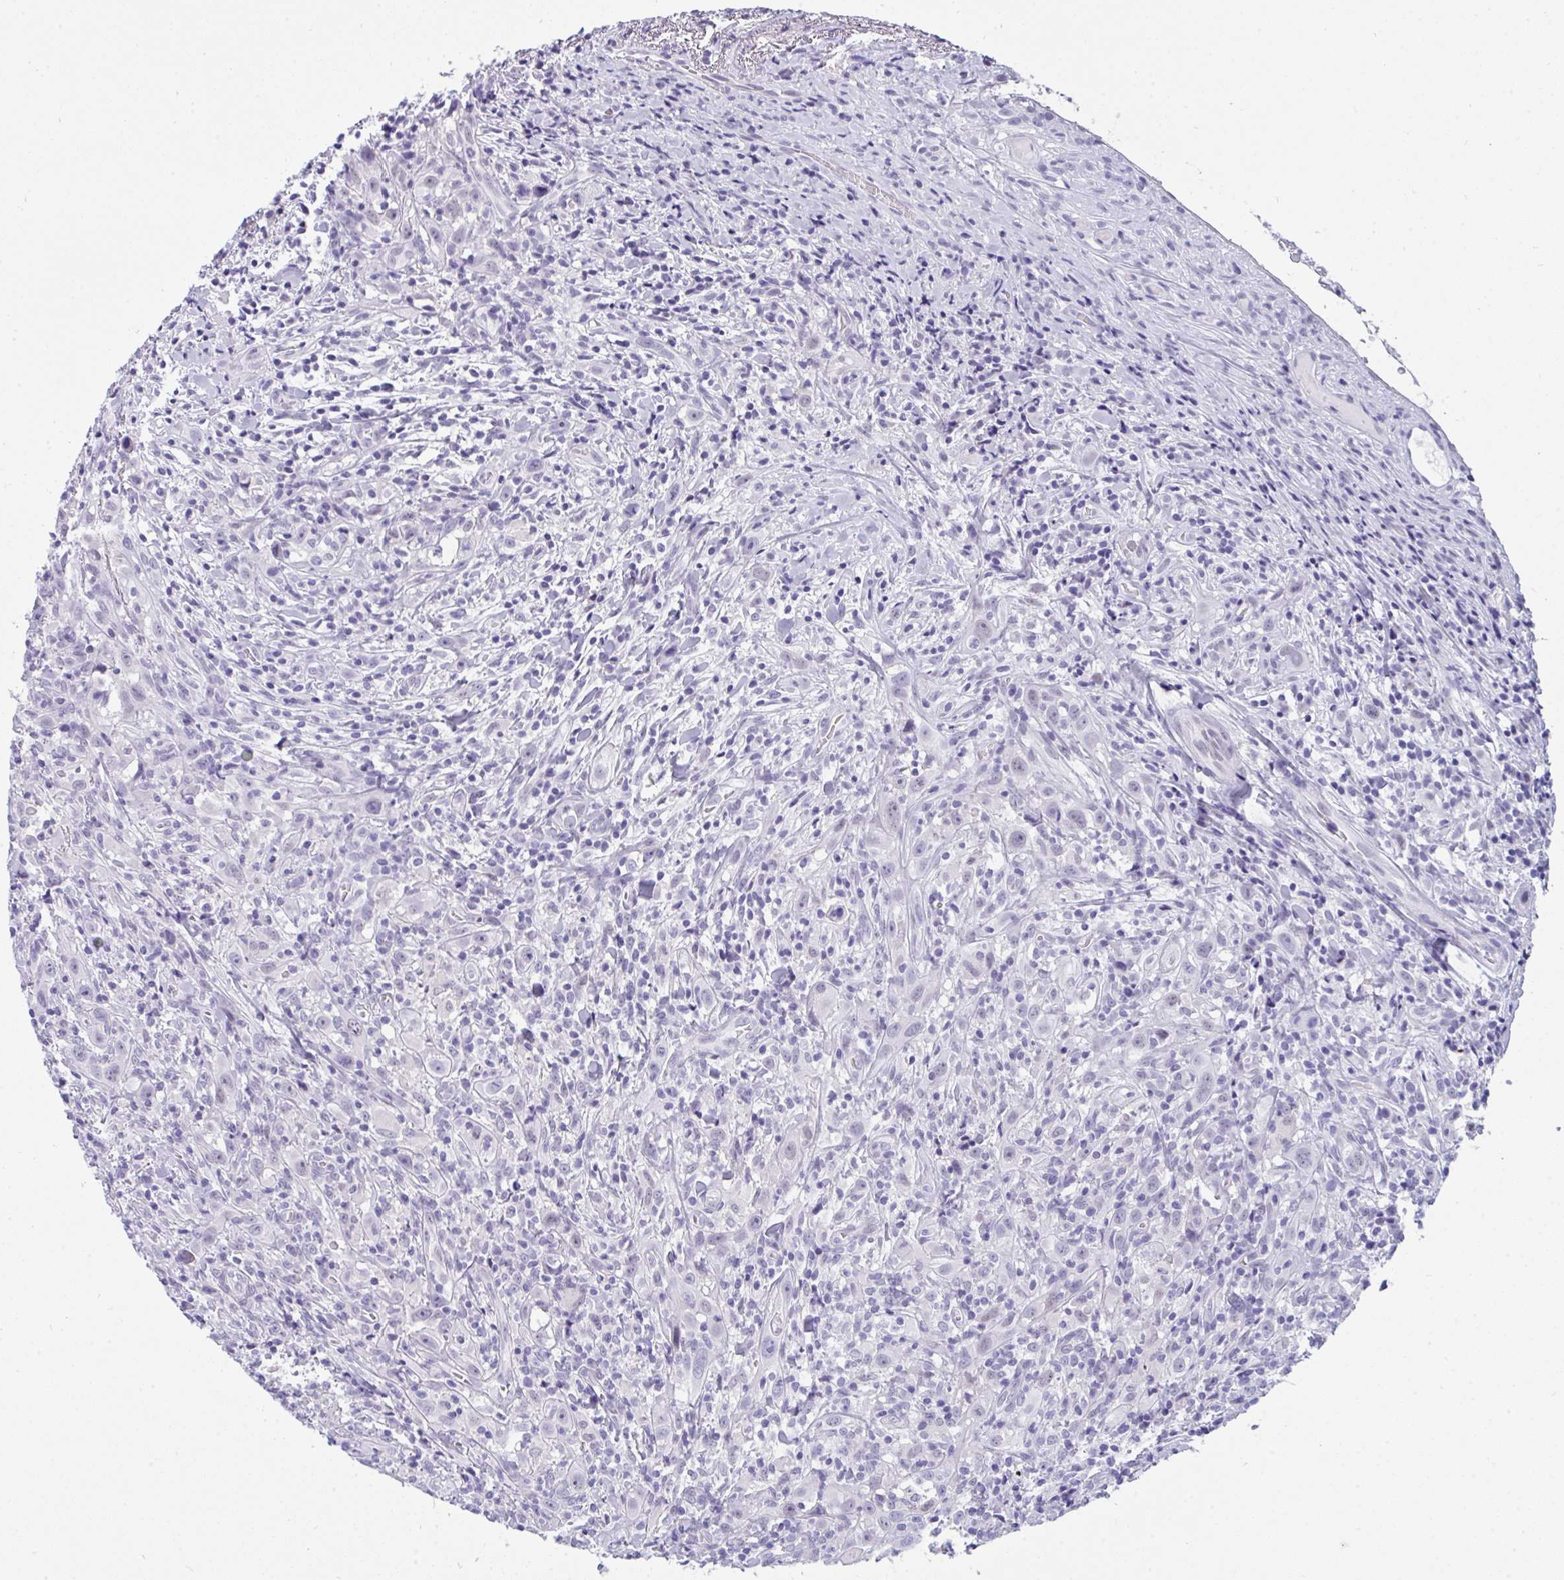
{"staining": {"intensity": "negative", "quantity": "none", "location": "none"}, "tissue": "head and neck cancer", "cell_type": "Tumor cells", "image_type": "cancer", "snomed": [{"axis": "morphology", "description": "Squamous cell carcinoma, NOS"}, {"axis": "topography", "description": "Head-Neck"}], "caption": "Squamous cell carcinoma (head and neck) stained for a protein using immunohistochemistry shows no staining tumor cells.", "gene": "PRDM9", "patient": {"sex": "female", "age": 95}}